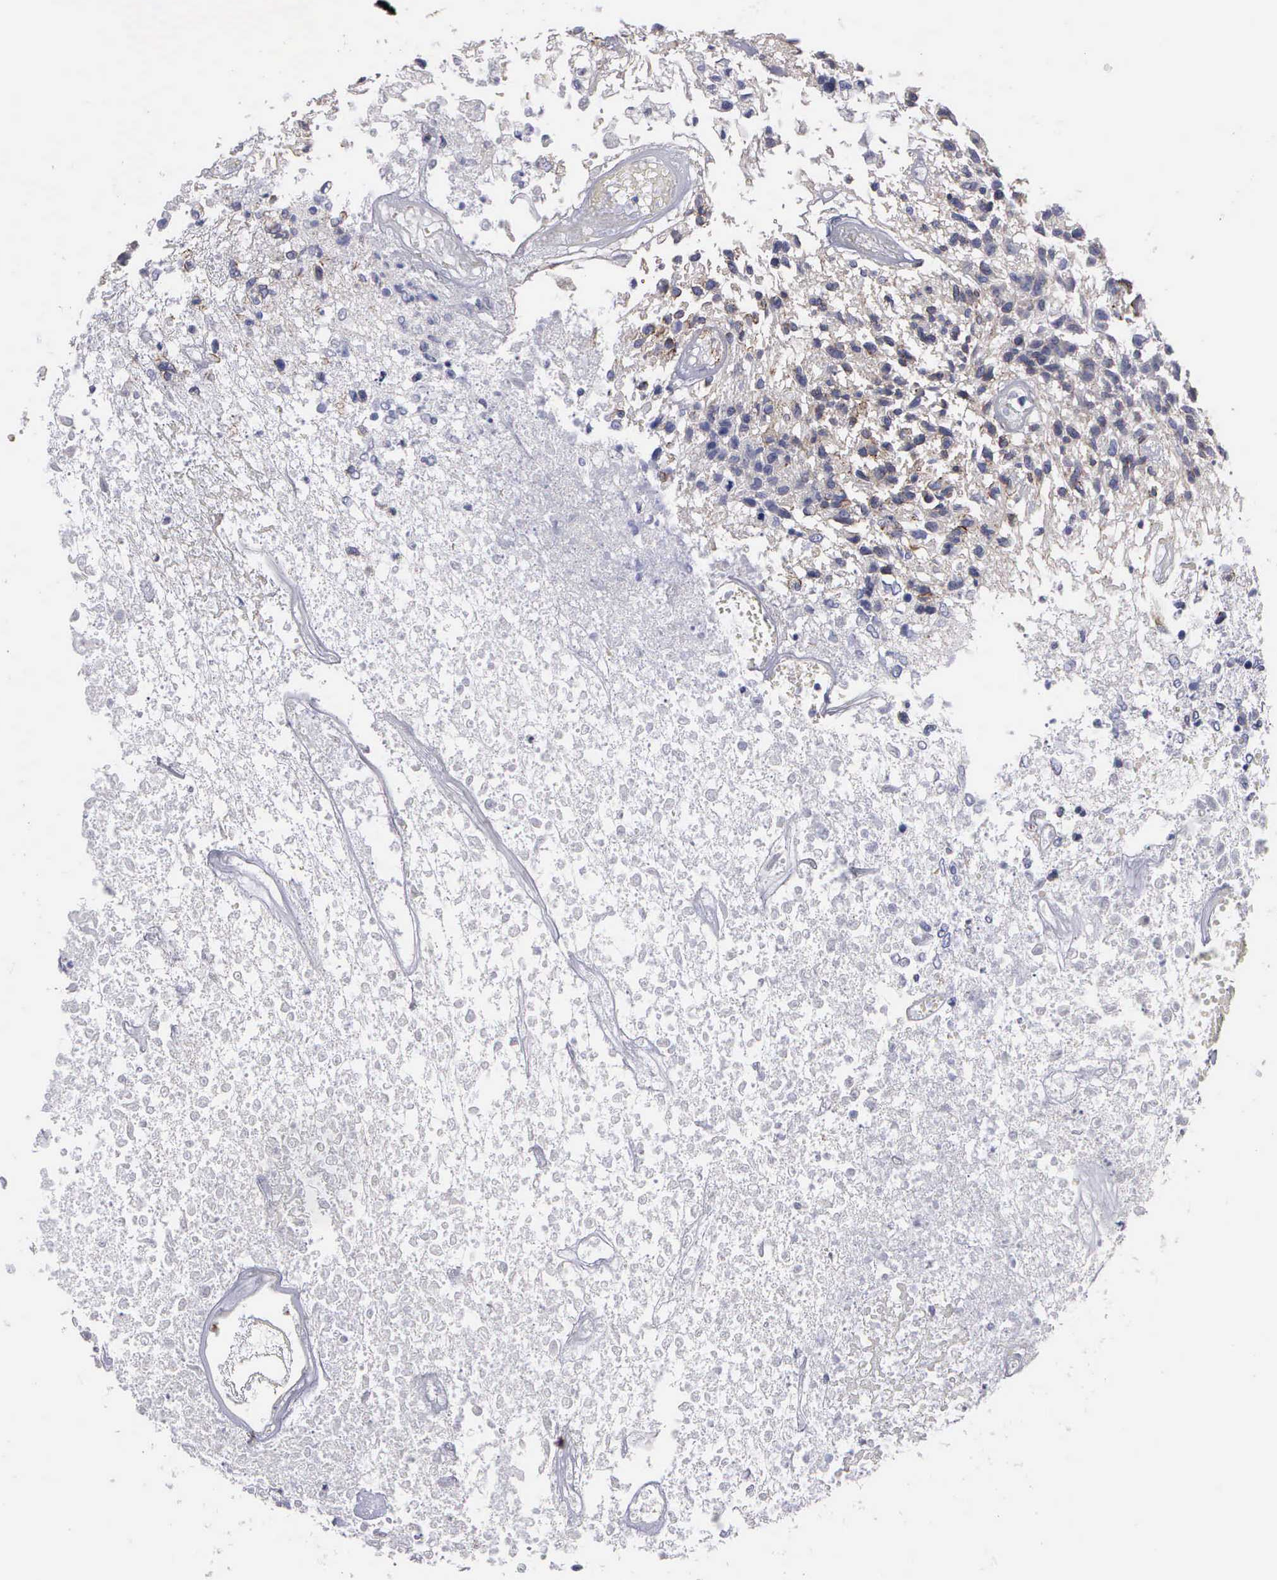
{"staining": {"intensity": "negative", "quantity": "none", "location": "none"}, "tissue": "glioma", "cell_type": "Tumor cells", "image_type": "cancer", "snomed": [{"axis": "morphology", "description": "Glioma, malignant, High grade"}, {"axis": "topography", "description": "Brain"}], "caption": "An IHC photomicrograph of glioma is shown. There is no staining in tumor cells of glioma. (DAB (3,3'-diaminobenzidine) immunohistochemistry (IHC) with hematoxylin counter stain).", "gene": "MAGEB10", "patient": {"sex": "male", "age": 77}}